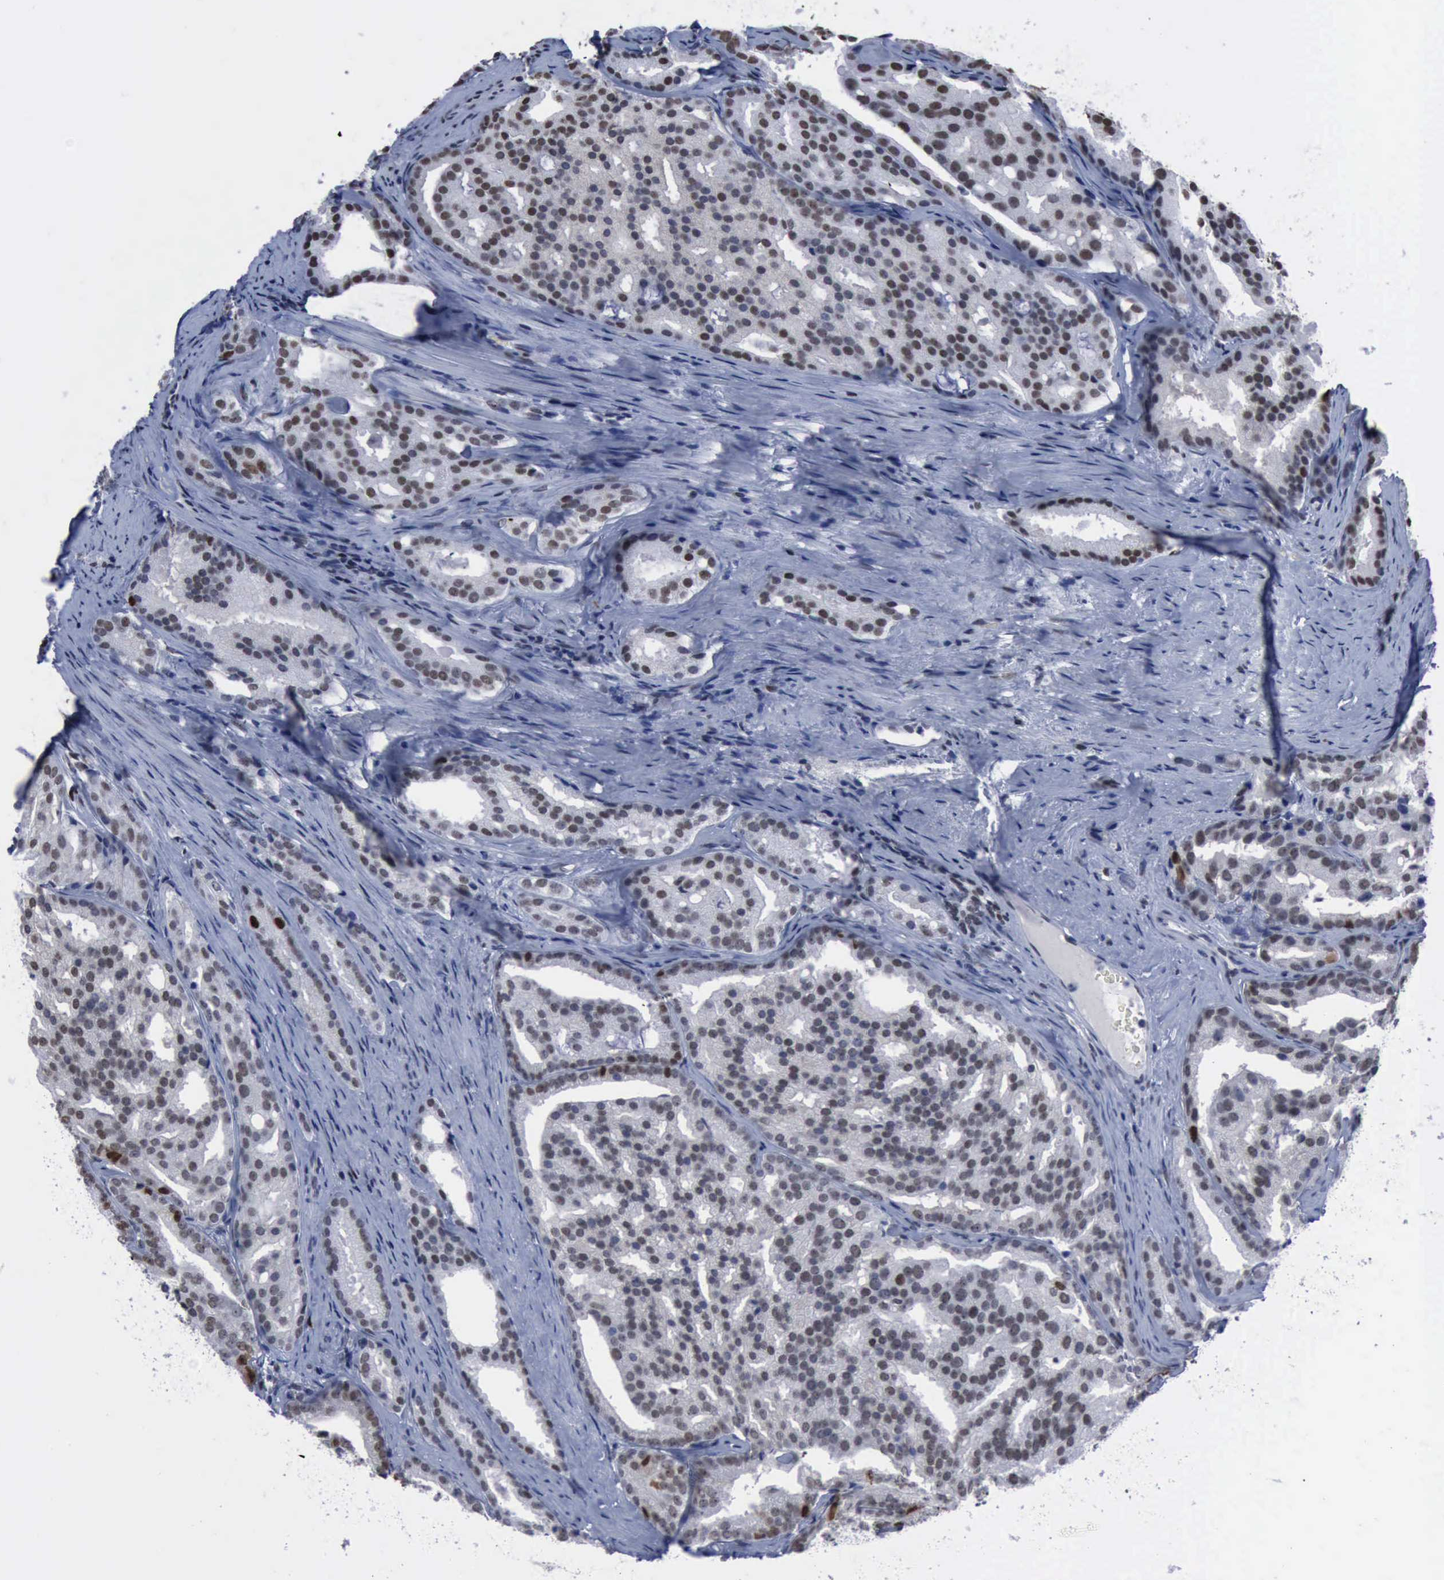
{"staining": {"intensity": "moderate", "quantity": ">75%", "location": "nuclear"}, "tissue": "prostate cancer", "cell_type": "Tumor cells", "image_type": "cancer", "snomed": [{"axis": "morphology", "description": "Adenocarcinoma, High grade"}, {"axis": "topography", "description": "Prostate"}], "caption": "Human prostate cancer stained for a protein (brown) shows moderate nuclear positive positivity in about >75% of tumor cells.", "gene": "PCNA", "patient": {"sex": "male", "age": 64}}